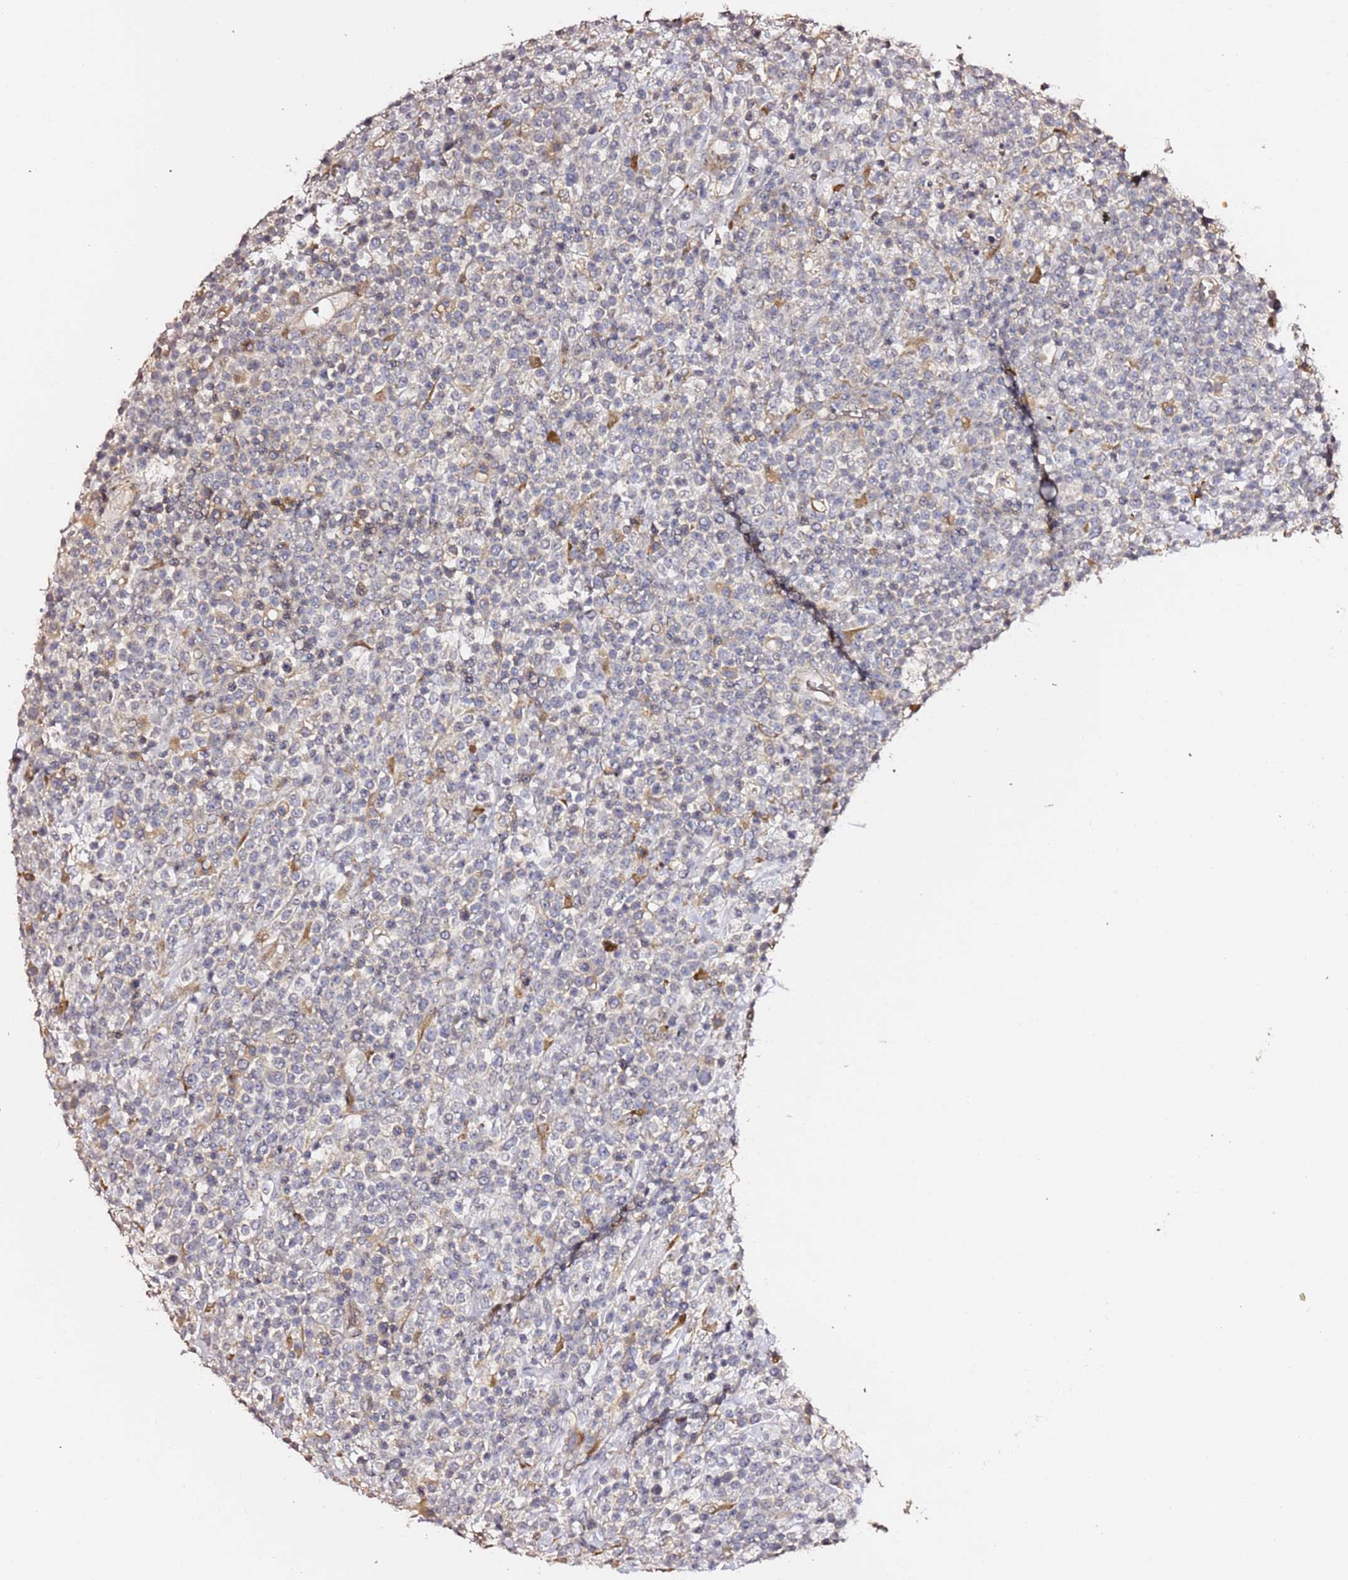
{"staining": {"intensity": "negative", "quantity": "none", "location": "none"}, "tissue": "lymphoma", "cell_type": "Tumor cells", "image_type": "cancer", "snomed": [{"axis": "morphology", "description": "Malignant lymphoma, non-Hodgkin's type, High grade"}, {"axis": "topography", "description": "Colon"}], "caption": "High power microscopy histopathology image of an immunohistochemistry (IHC) image of high-grade malignant lymphoma, non-Hodgkin's type, revealing no significant expression in tumor cells.", "gene": "HSD17B7", "patient": {"sex": "female", "age": 53}}